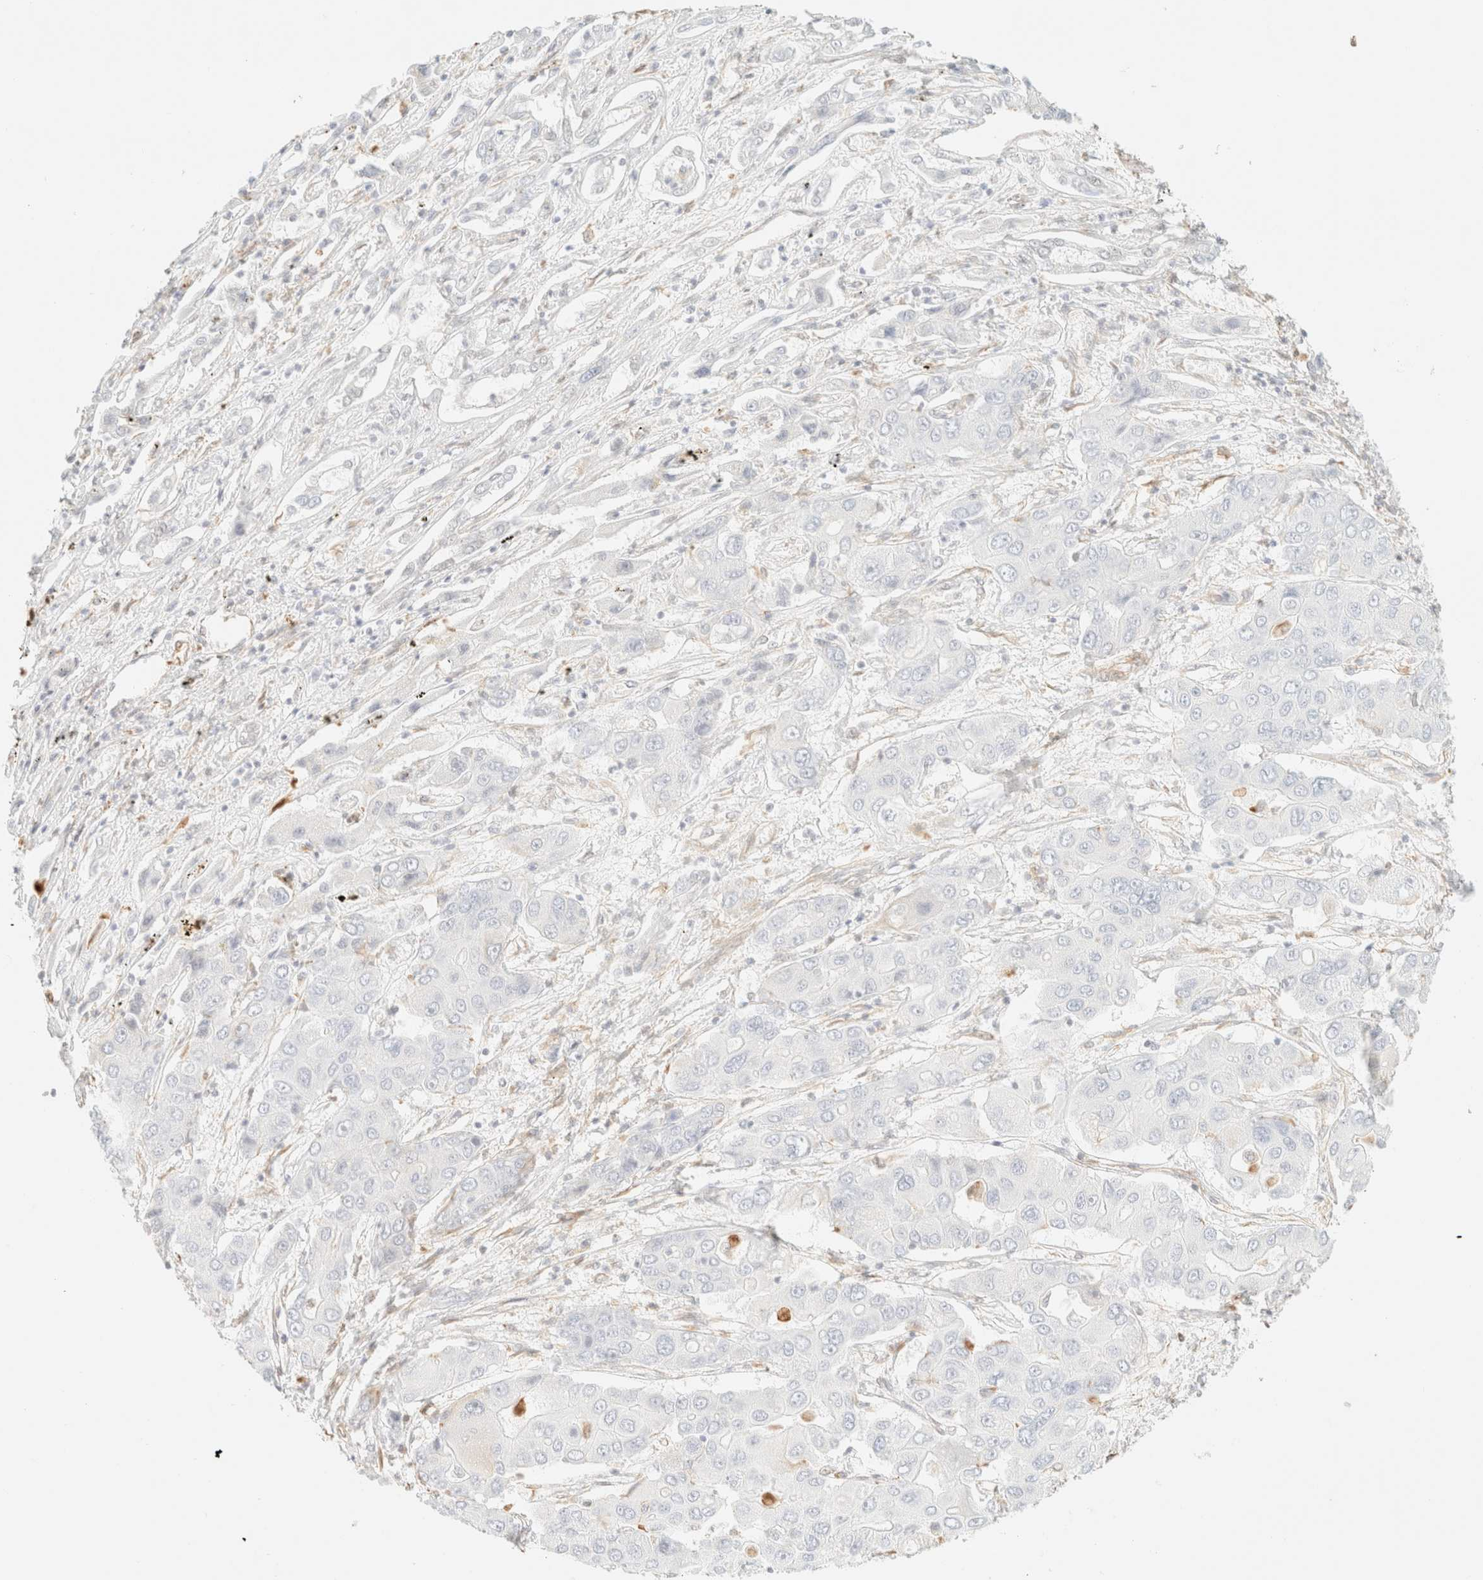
{"staining": {"intensity": "negative", "quantity": "none", "location": "none"}, "tissue": "liver cancer", "cell_type": "Tumor cells", "image_type": "cancer", "snomed": [{"axis": "morphology", "description": "Cholangiocarcinoma"}, {"axis": "topography", "description": "Liver"}], "caption": "Immunohistochemistry (IHC) of liver cholangiocarcinoma displays no expression in tumor cells.", "gene": "ZSCAN18", "patient": {"sex": "male", "age": 67}}